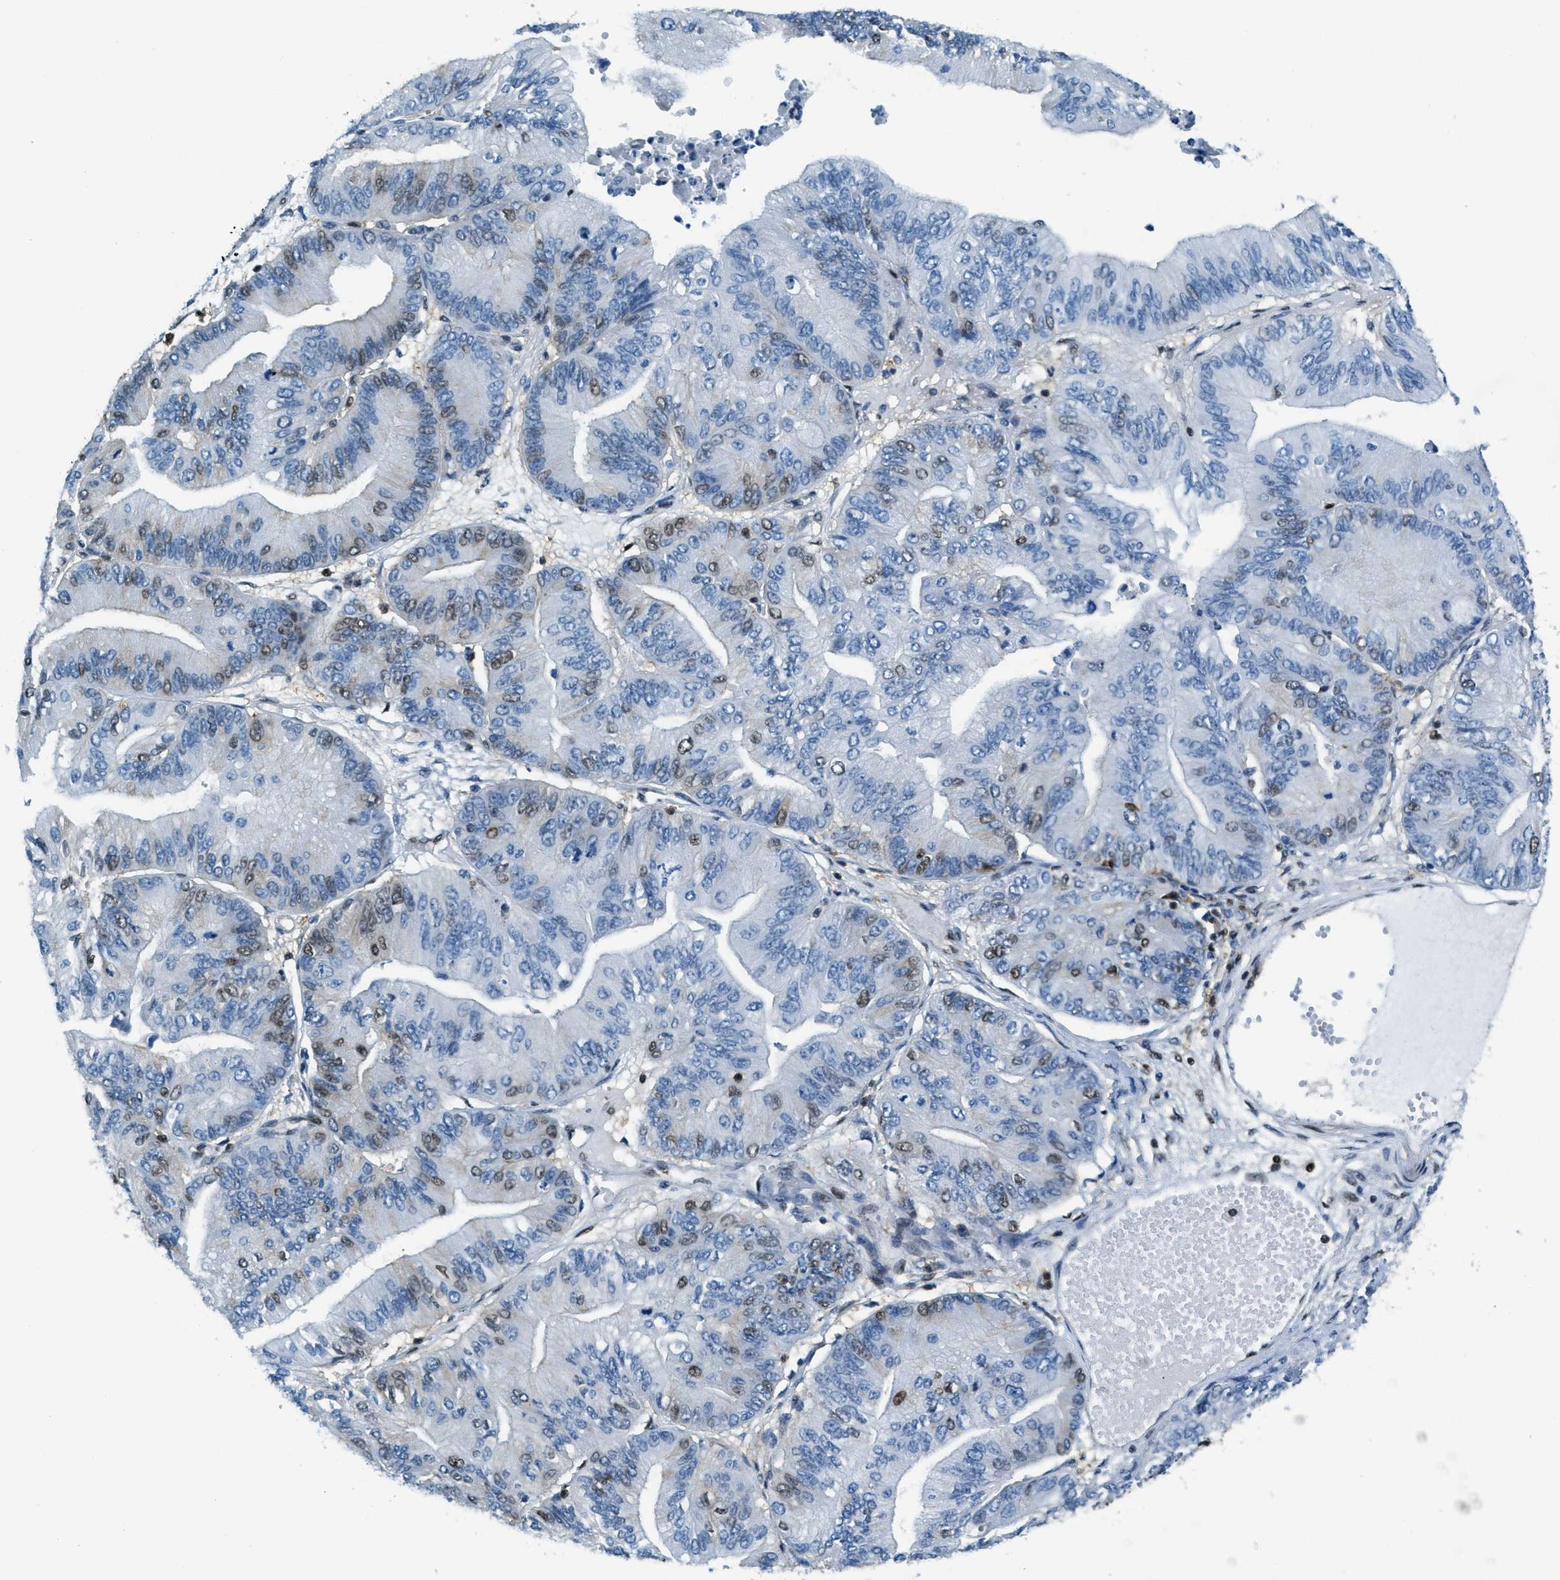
{"staining": {"intensity": "moderate", "quantity": "<25%", "location": "nuclear"}, "tissue": "ovarian cancer", "cell_type": "Tumor cells", "image_type": "cancer", "snomed": [{"axis": "morphology", "description": "Cystadenocarcinoma, mucinous, NOS"}, {"axis": "topography", "description": "Ovary"}], "caption": "The histopathology image demonstrates staining of ovarian mucinous cystadenocarcinoma, revealing moderate nuclear protein positivity (brown color) within tumor cells.", "gene": "OGFR", "patient": {"sex": "female", "age": 61}}